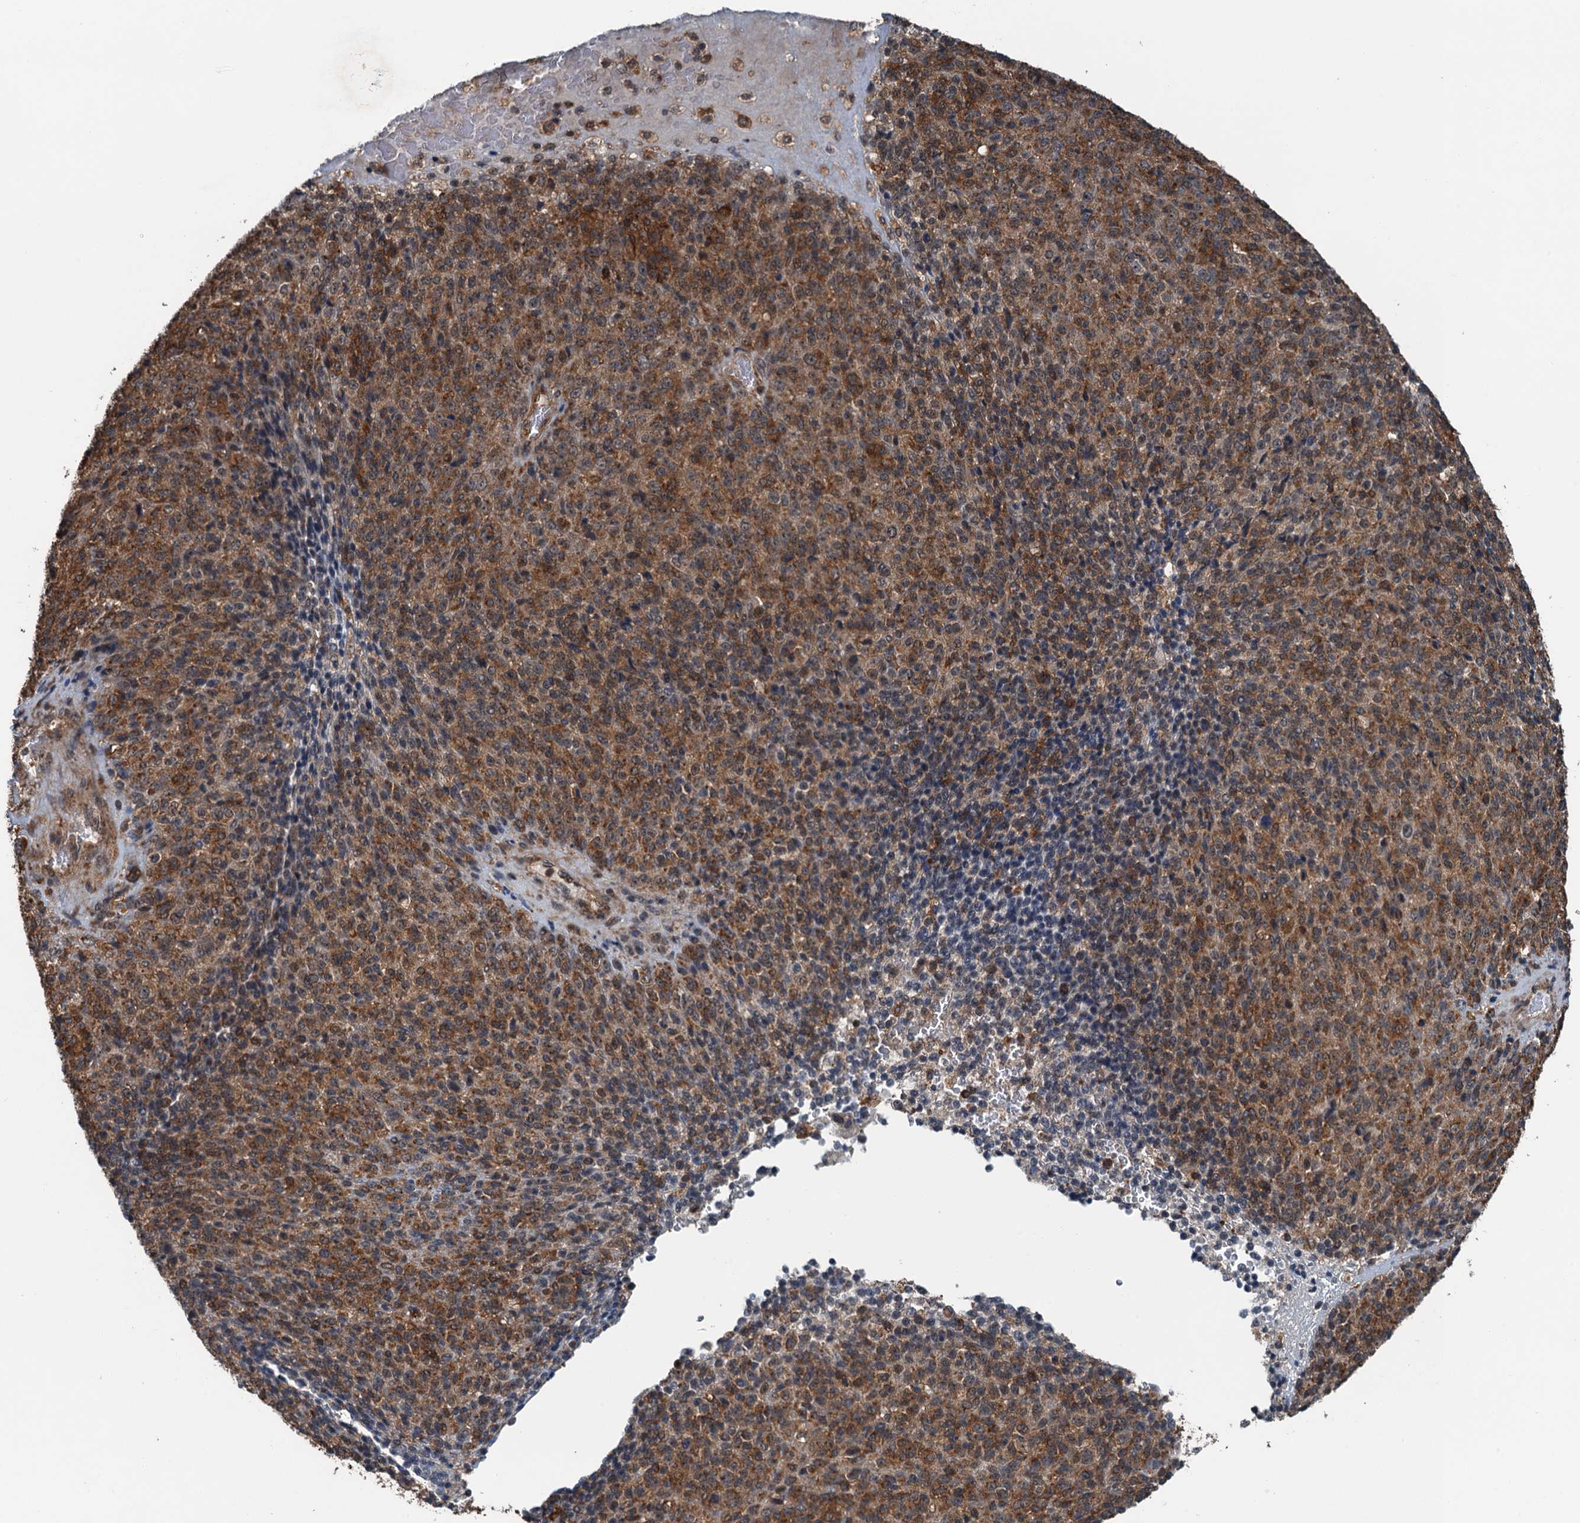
{"staining": {"intensity": "moderate", "quantity": ">75%", "location": "cytoplasmic/membranous"}, "tissue": "melanoma", "cell_type": "Tumor cells", "image_type": "cancer", "snomed": [{"axis": "morphology", "description": "Malignant melanoma, Metastatic site"}, {"axis": "topography", "description": "Brain"}], "caption": "DAB (3,3'-diaminobenzidine) immunohistochemical staining of human malignant melanoma (metastatic site) demonstrates moderate cytoplasmic/membranous protein expression in approximately >75% of tumor cells. Nuclei are stained in blue.", "gene": "WHAMM", "patient": {"sex": "female", "age": 56}}